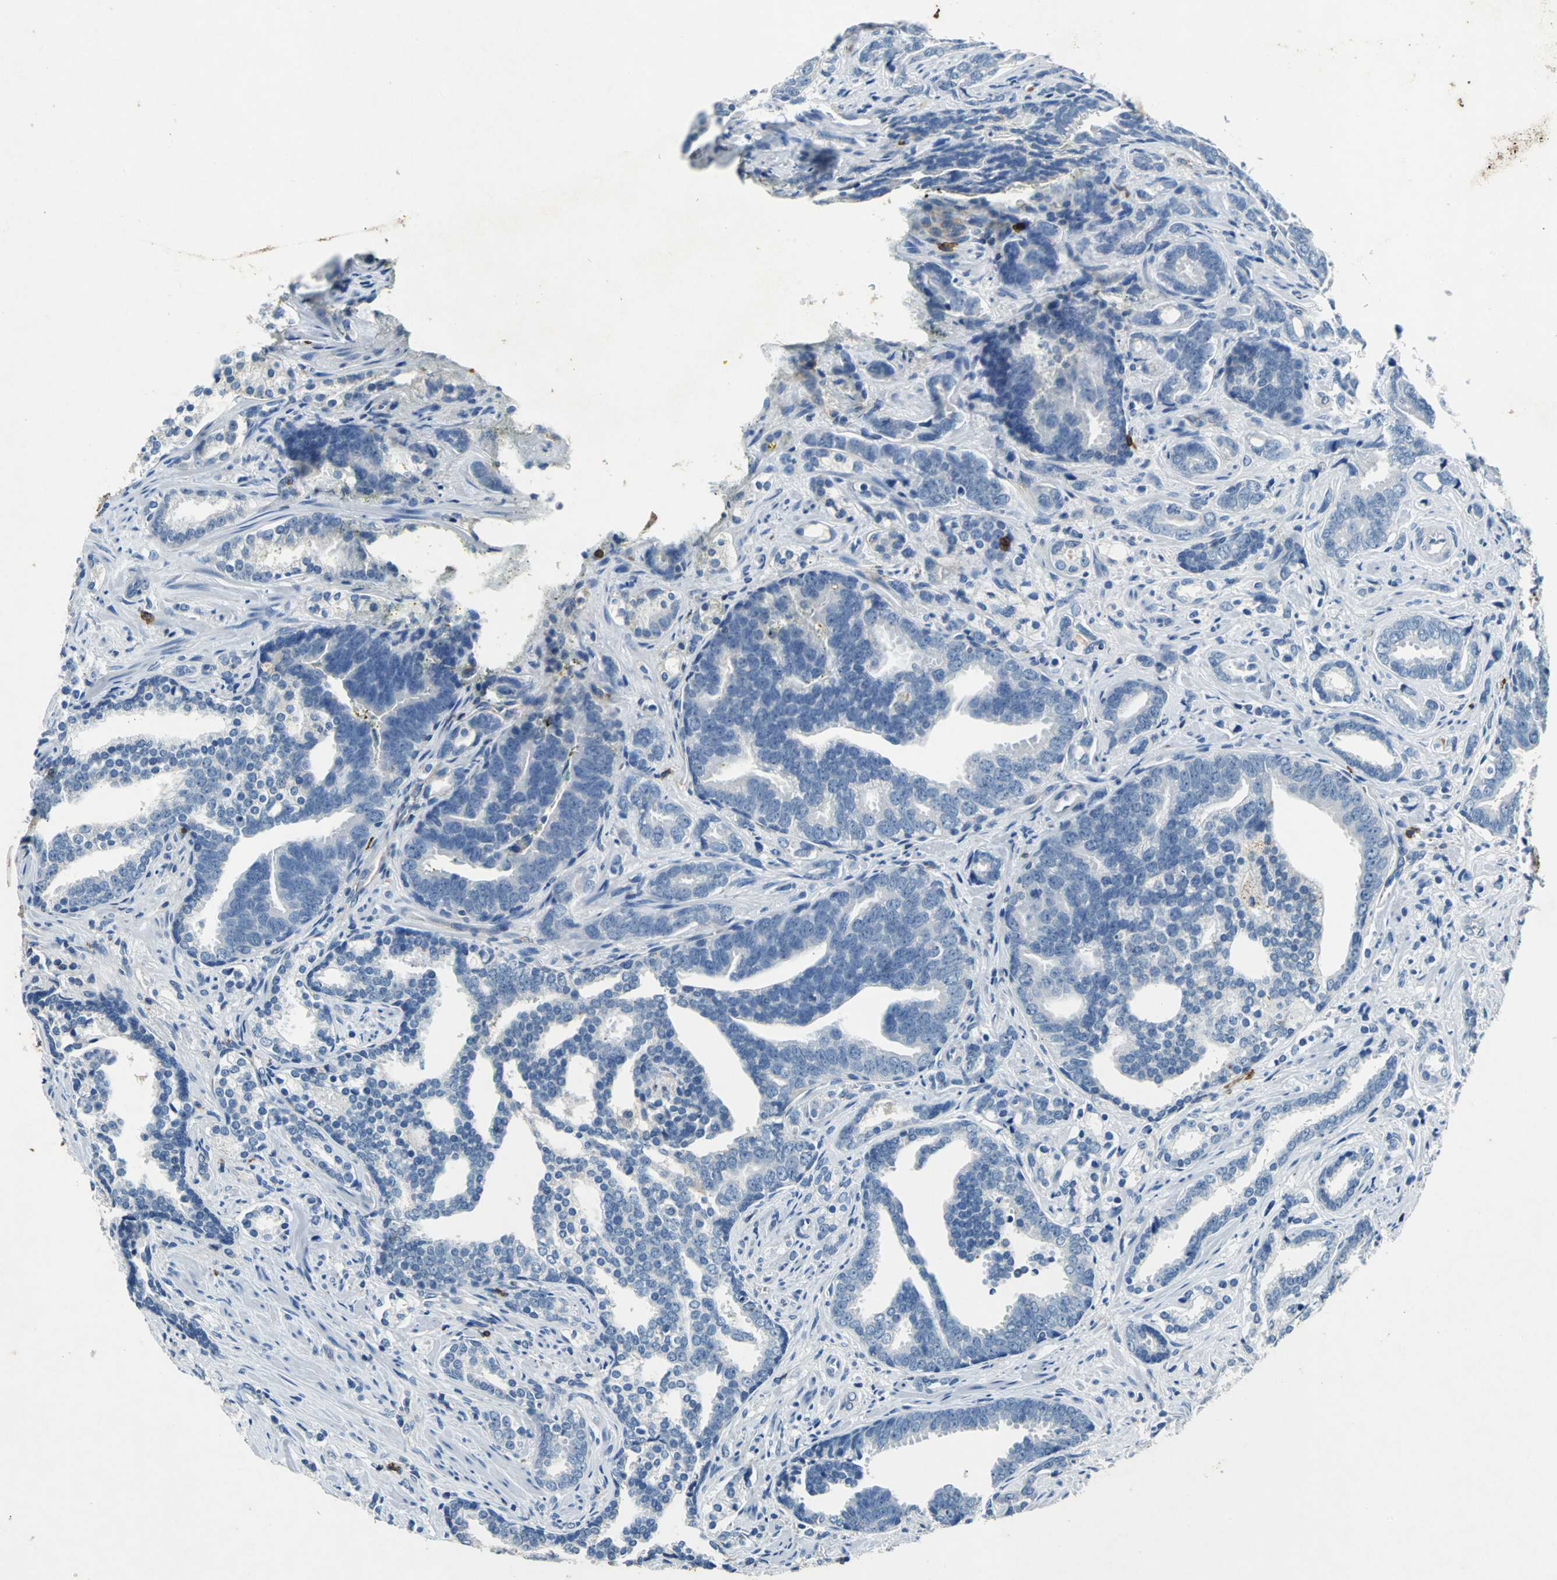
{"staining": {"intensity": "negative", "quantity": "none", "location": "none"}, "tissue": "prostate cancer", "cell_type": "Tumor cells", "image_type": "cancer", "snomed": [{"axis": "morphology", "description": "Adenocarcinoma, Medium grade"}, {"axis": "topography", "description": "Prostate"}], "caption": "Tumor cells show no significant protein staining in prostate cancer (medium-grade adenocarcinoma). (DAB (3,3'-diaminobenzidine) immunohistochemistry visualized using brightfield microscopy, high magnification).", "gene": "RPS13", "patient": {"sex": "male", "age": 67}}